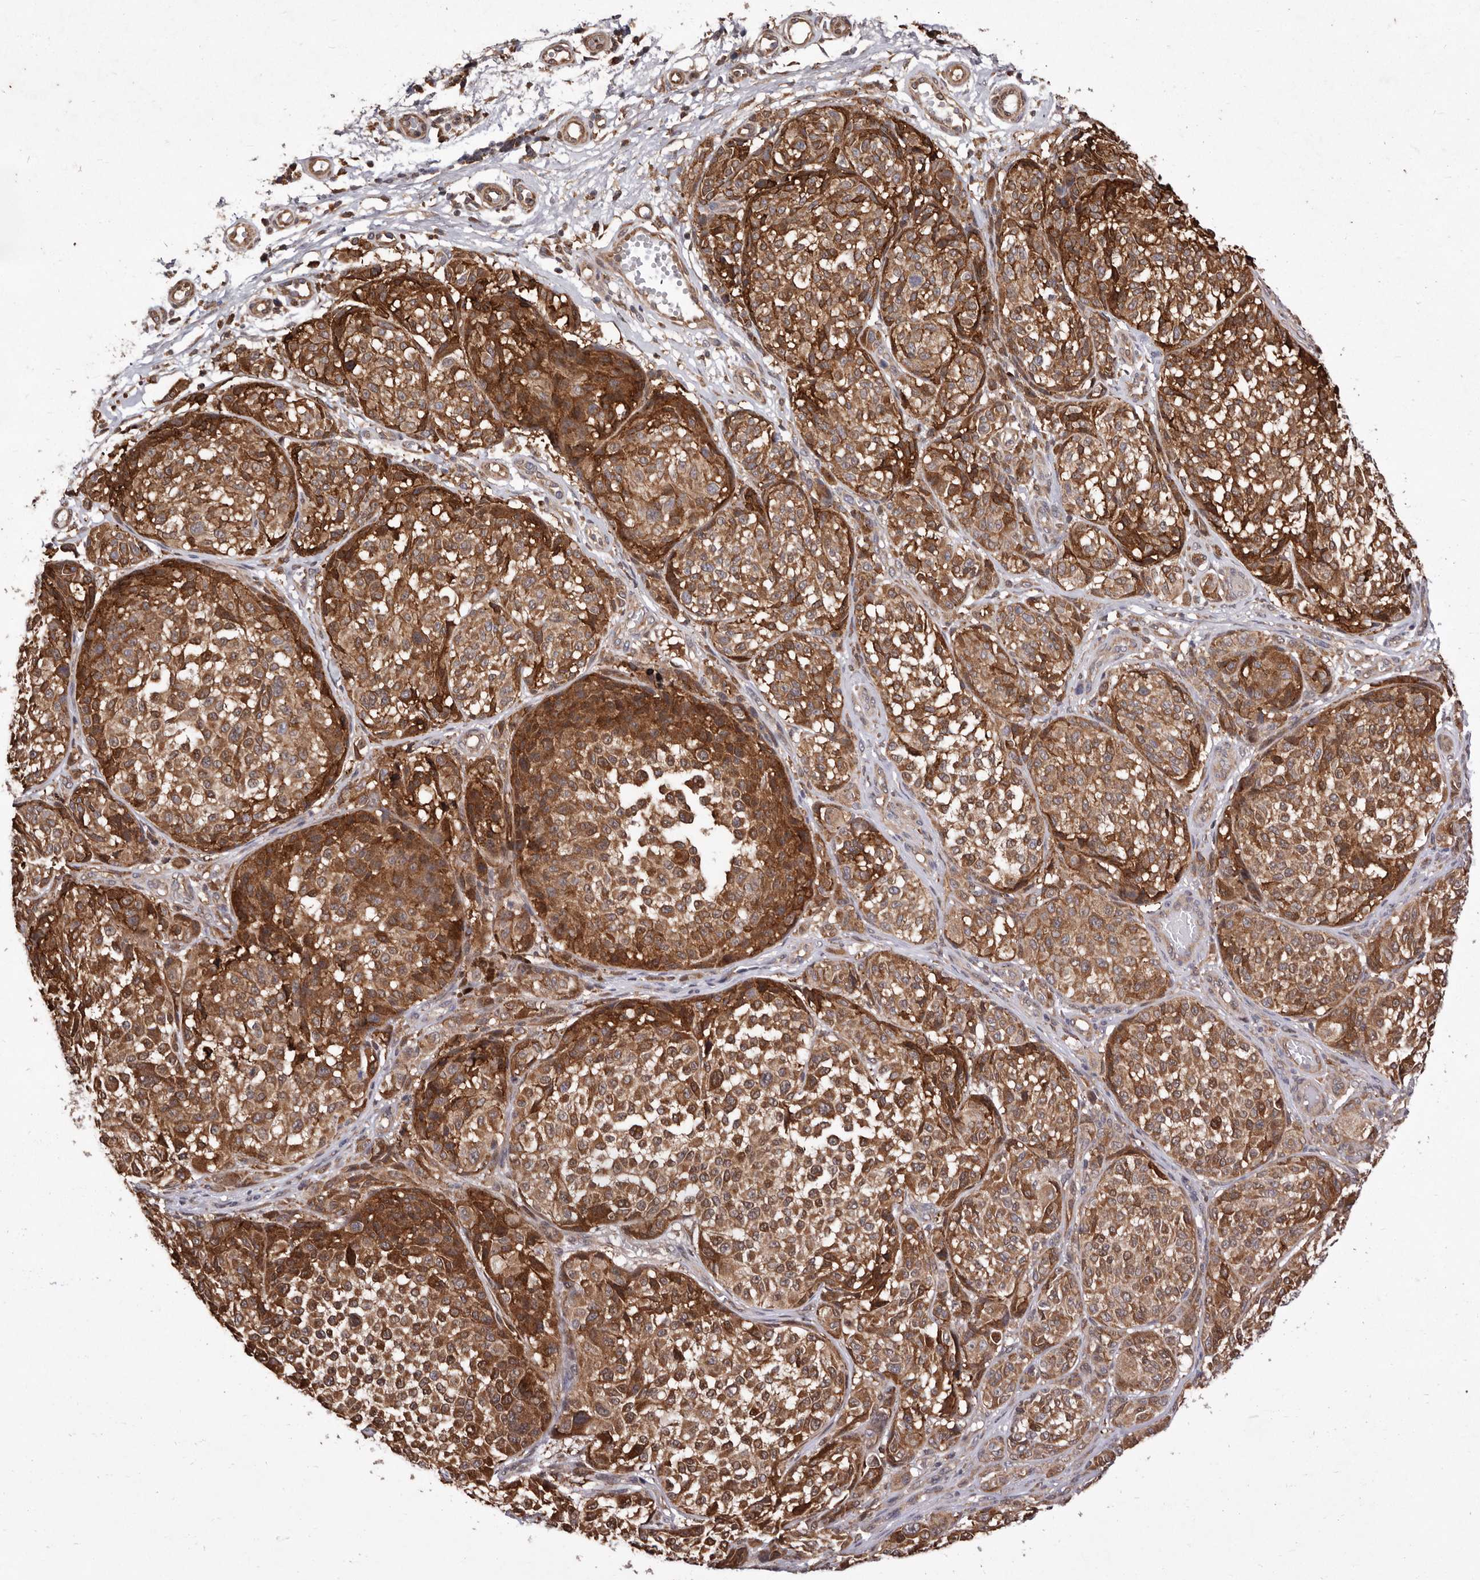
{"staining": {"intensity": "strong", "quantity": ">75%", "location": "cytoplasmic/membranous"}, "tissue": "melanoma", "cell_type": "Tumor cells", "image_type": "cancer", "snomed": [{"axis": "morphology", "description": "Malignant melanoma, NOS"}, {"axis": "topography", "description": "Skin"}], "caption": "Melanoma was stained to show a protein in brown. There is high levels of strong cytoplasmic/membranous expression in about >75% of tumor cells.", "gene": "RRM2B", "patient": {"sex": "male", "age": 83}}